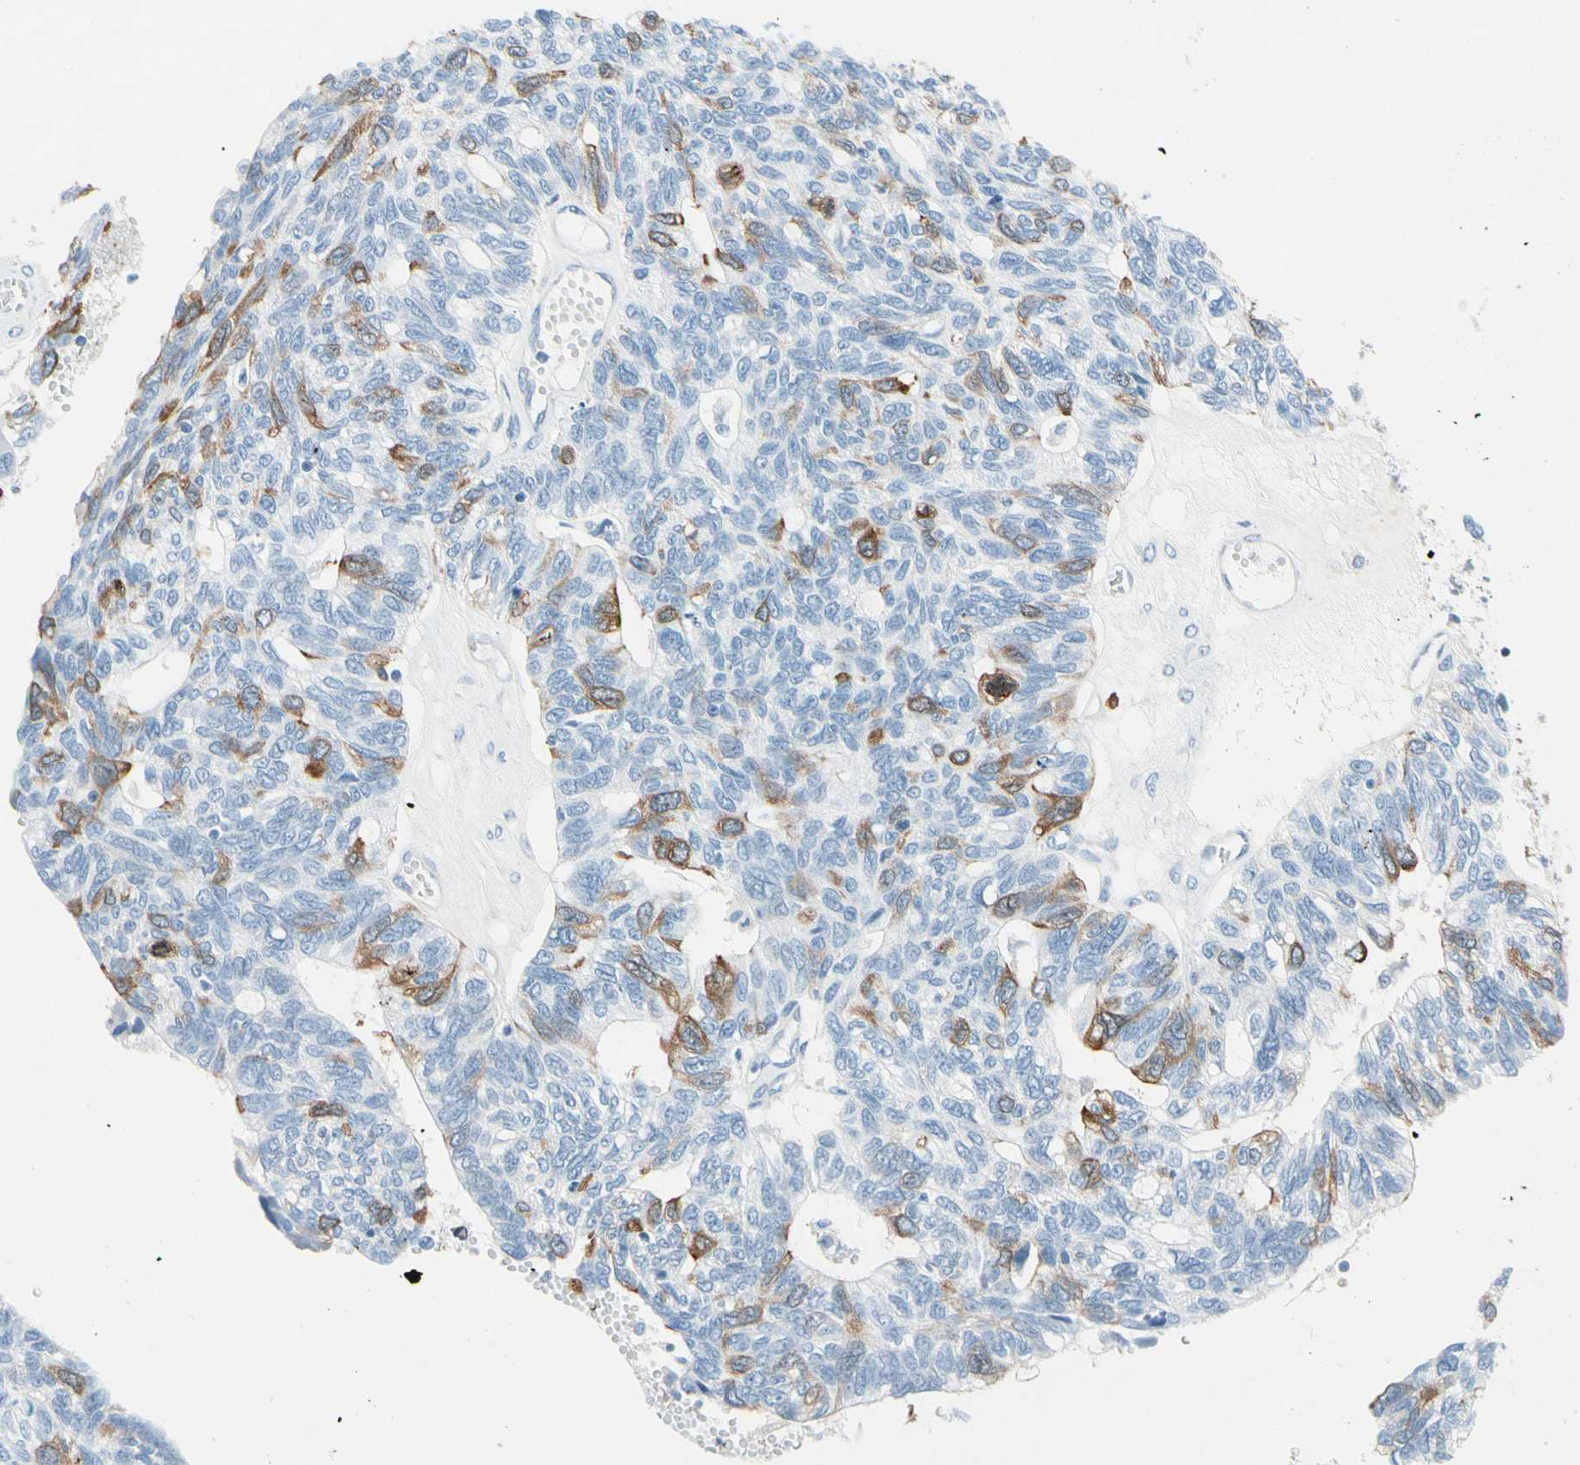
{"staining": {"intensity": "moderate", "quantity": "25%-75%", "location": "cytoplasmic/membranous"}, "tissue": "ovarian cancer", "cell_type": "Tumor cells", "image_type": "cancer", "snomed": [{"axis": "morphology", "description": "Cystadenocarcinoma, serous, NOS"}, {"axis": "topography", "description": "Ovary"}], "caption": "About 25%-75% of tumor cells in human serous cystadenocarcinoma (ovarian) show moderate cytoplasmic/membranous protein positivity as visualized by brown immunohistochemical staining.", "gene": "TACC3", "patient": {"sex": "female", "age": 79}}